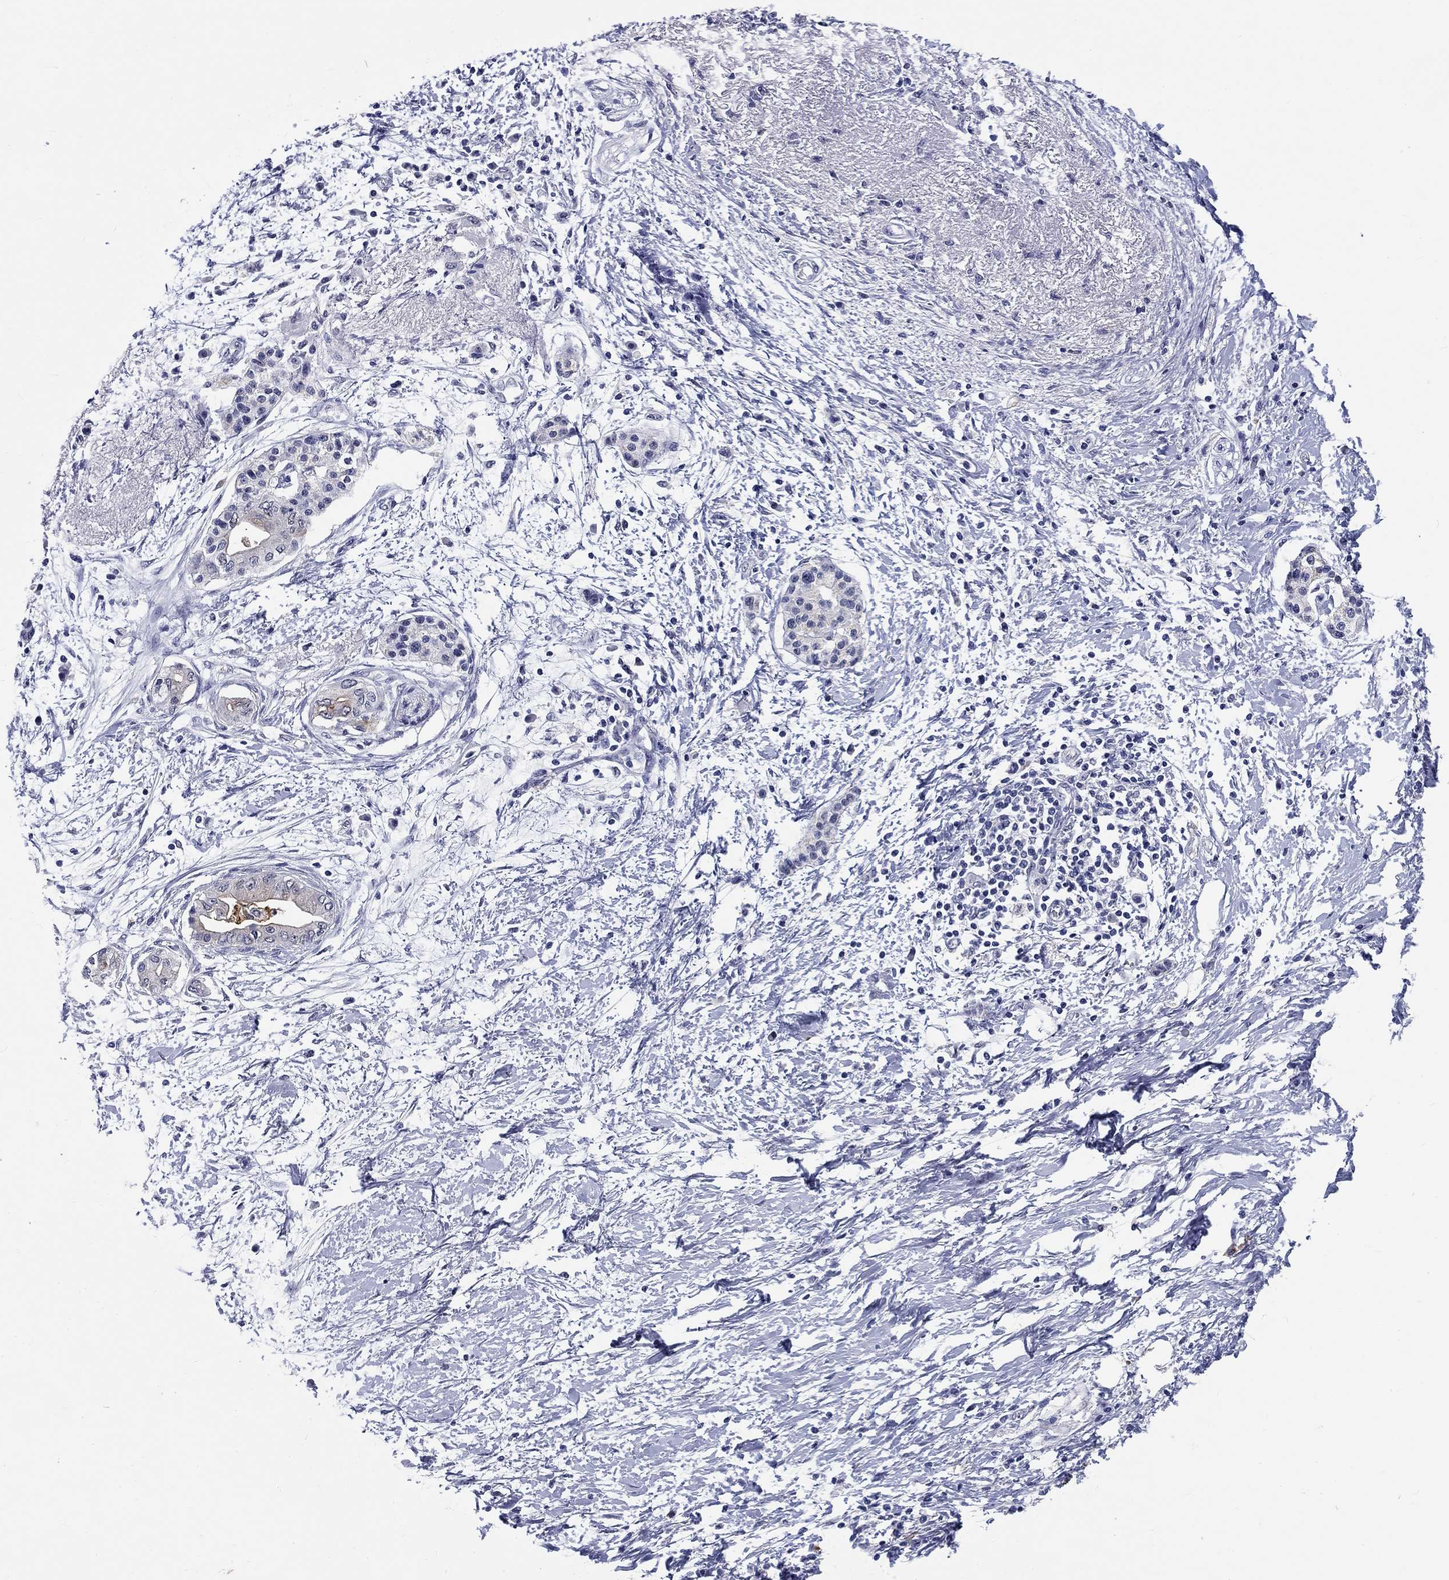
{"staining": {"intensity": "negative", "quantity": "none", "location": "none"}, "tissue": "pancreatic cancer", "cell_type": "Tumor cells", "image_type": "cancer", "snomed": [{"axis": "morphology", "description": "Normal tissue, NOS"}, {"axis": "morphology", "description": "Adenocarcinoma, NOS"}, {"axis": "topography", "description": "Pancreas"}, {"axis": "topography", "description": "Duodenum"}], "caption": "IHC of adenocarcinoma (pancreatic) demonstrates no positivity in tumor cells. The staining is performed using DAB (3,3'-diaminobenzidine) brown chromogen with nuclei counter-stained in using hematoxylin.", "gene": "GRIN1", "patient": {"sex": "female", "age": 60}}